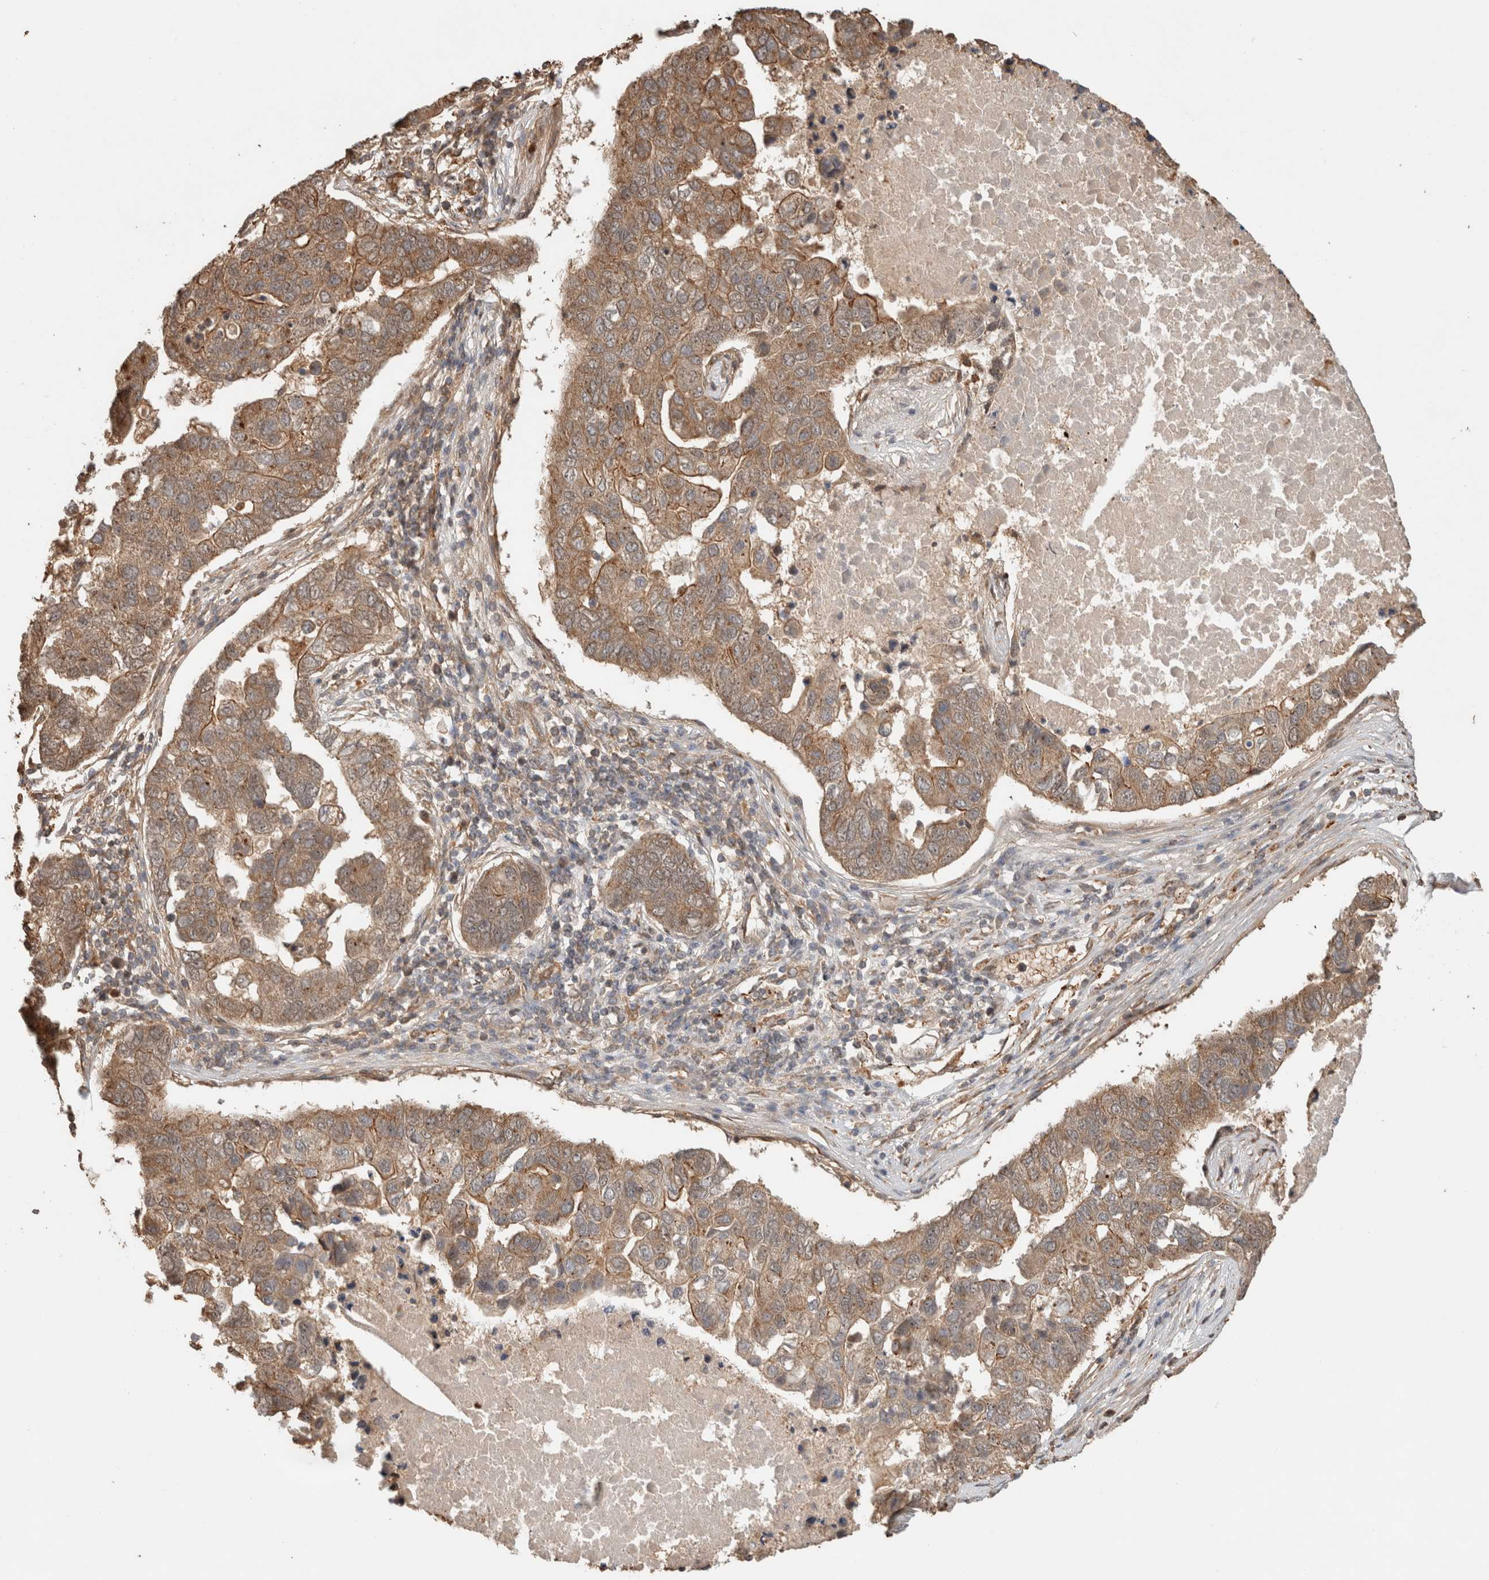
{"staining": {"intensity": "moderate", "quantity": ">75%", "location": "cytoplasmic/membranous"}, "tissue": "pancreatic cancer", "cell_type": "Tumor cells", "image_type": "cancer", "snomed": [{"axis": "morphology", "description": "Adenocarcinoma, NOS"}, {"axis": "topography", "description": "Pancreas"}], "caption": "IHC micrograph of human pancreatic adenocarcinoma stained for a protein (brown), which reveals medium levels of moderate cytoplasmic/membranous positivity in approximately >75% of tumor cells.", "gene": "OTUD6B", "patient": {"sex": "female", "age": 61}}